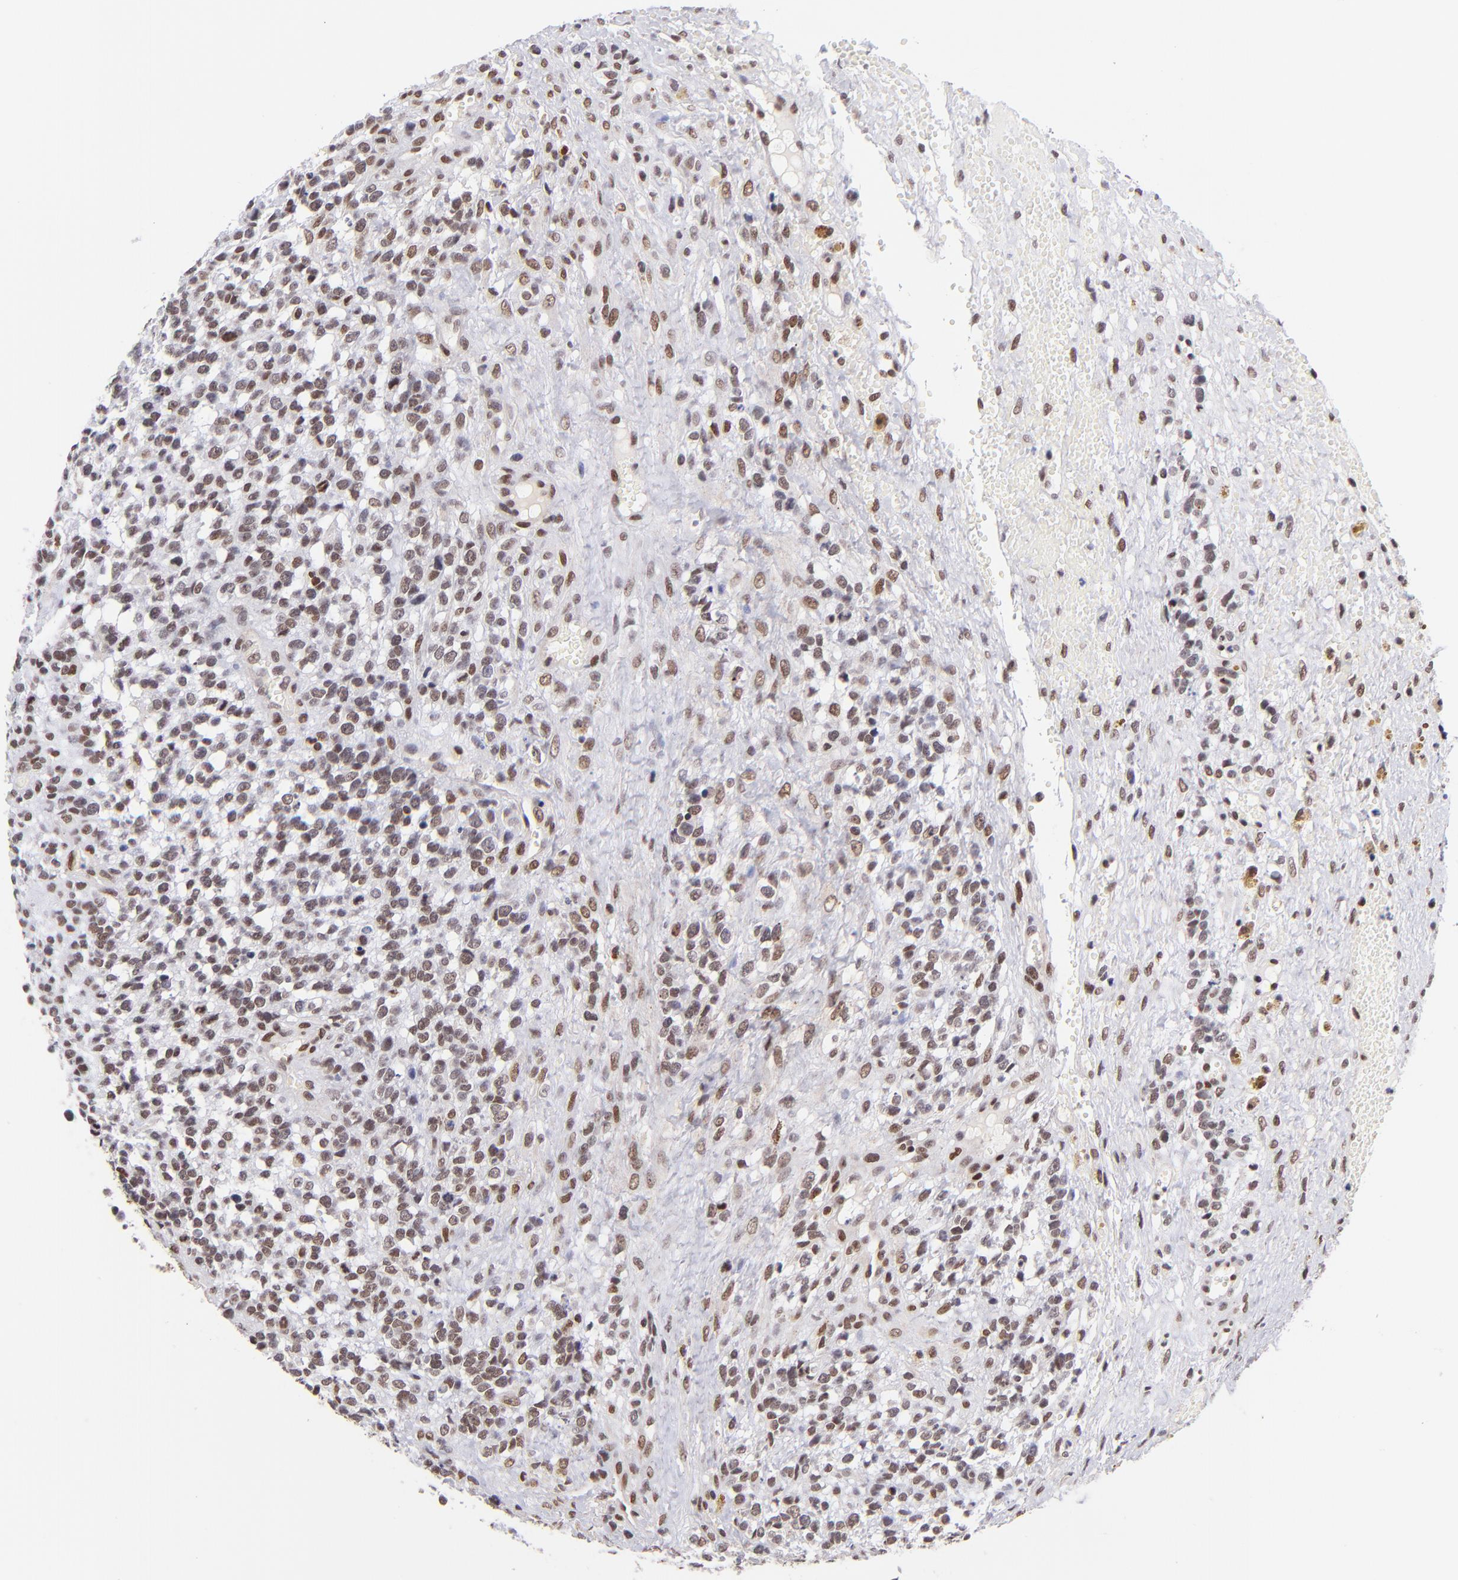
{"staining": {"intensity": "weak", "quantity": ">75%", "location": "nuclear"}, "tissue": "glioma", "cell_type": "Tumor cells", "image_type": "cancer", "snomed": [{"axis": "morphology", "description": "Glioma, malignant, High grade"}, {"axis": "topography", "description": "Brain"}], "caption": "DAB immunohistochemical staining of glioma reveals weak nuclear protein staining in approximately >75% of tumor cells.", "gene": "MIDEAS", "patient": {"sex": "male", "age": 66}}